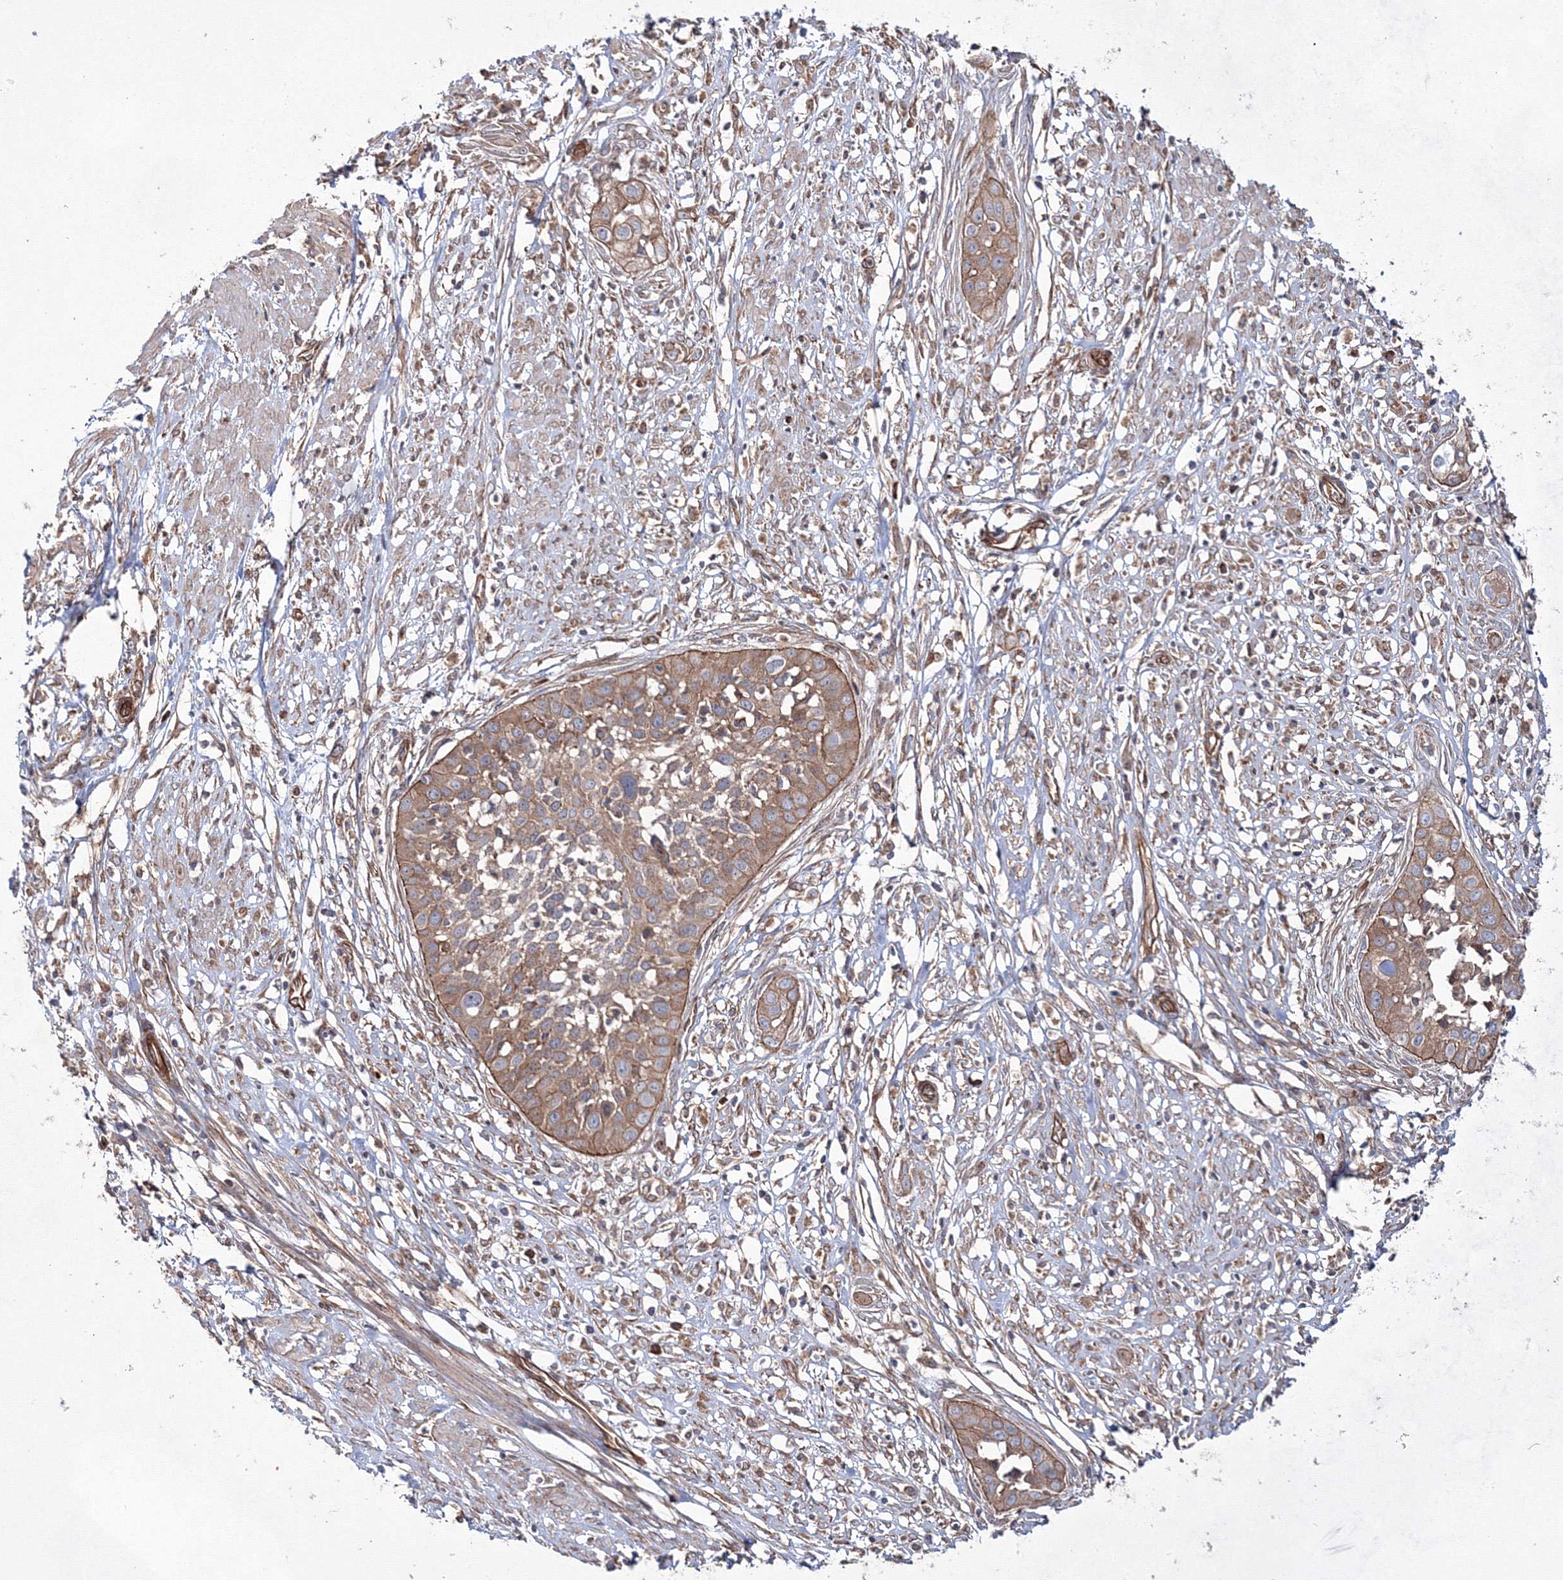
{"staining": {"intensity": "weak", "quantity": "25%-75%", "location": "cytoplasmic/membranous"}, "tissue": "cervical cancer", "cell_type": "Tumor cells", "image_type": "cancer", "snomed": [{"axis": "morphology", "description": "Squamous cell carcinoma, NOS"}, {"axis": "topography", "description": "Cervix"}], "caption": "Human cervical cancer (squamous cell carcinoma) stained with a protein marker shows weak staining in tumor cells.", "gene": "EXOC6", "patient": {"sex": "female", "age": 34}}